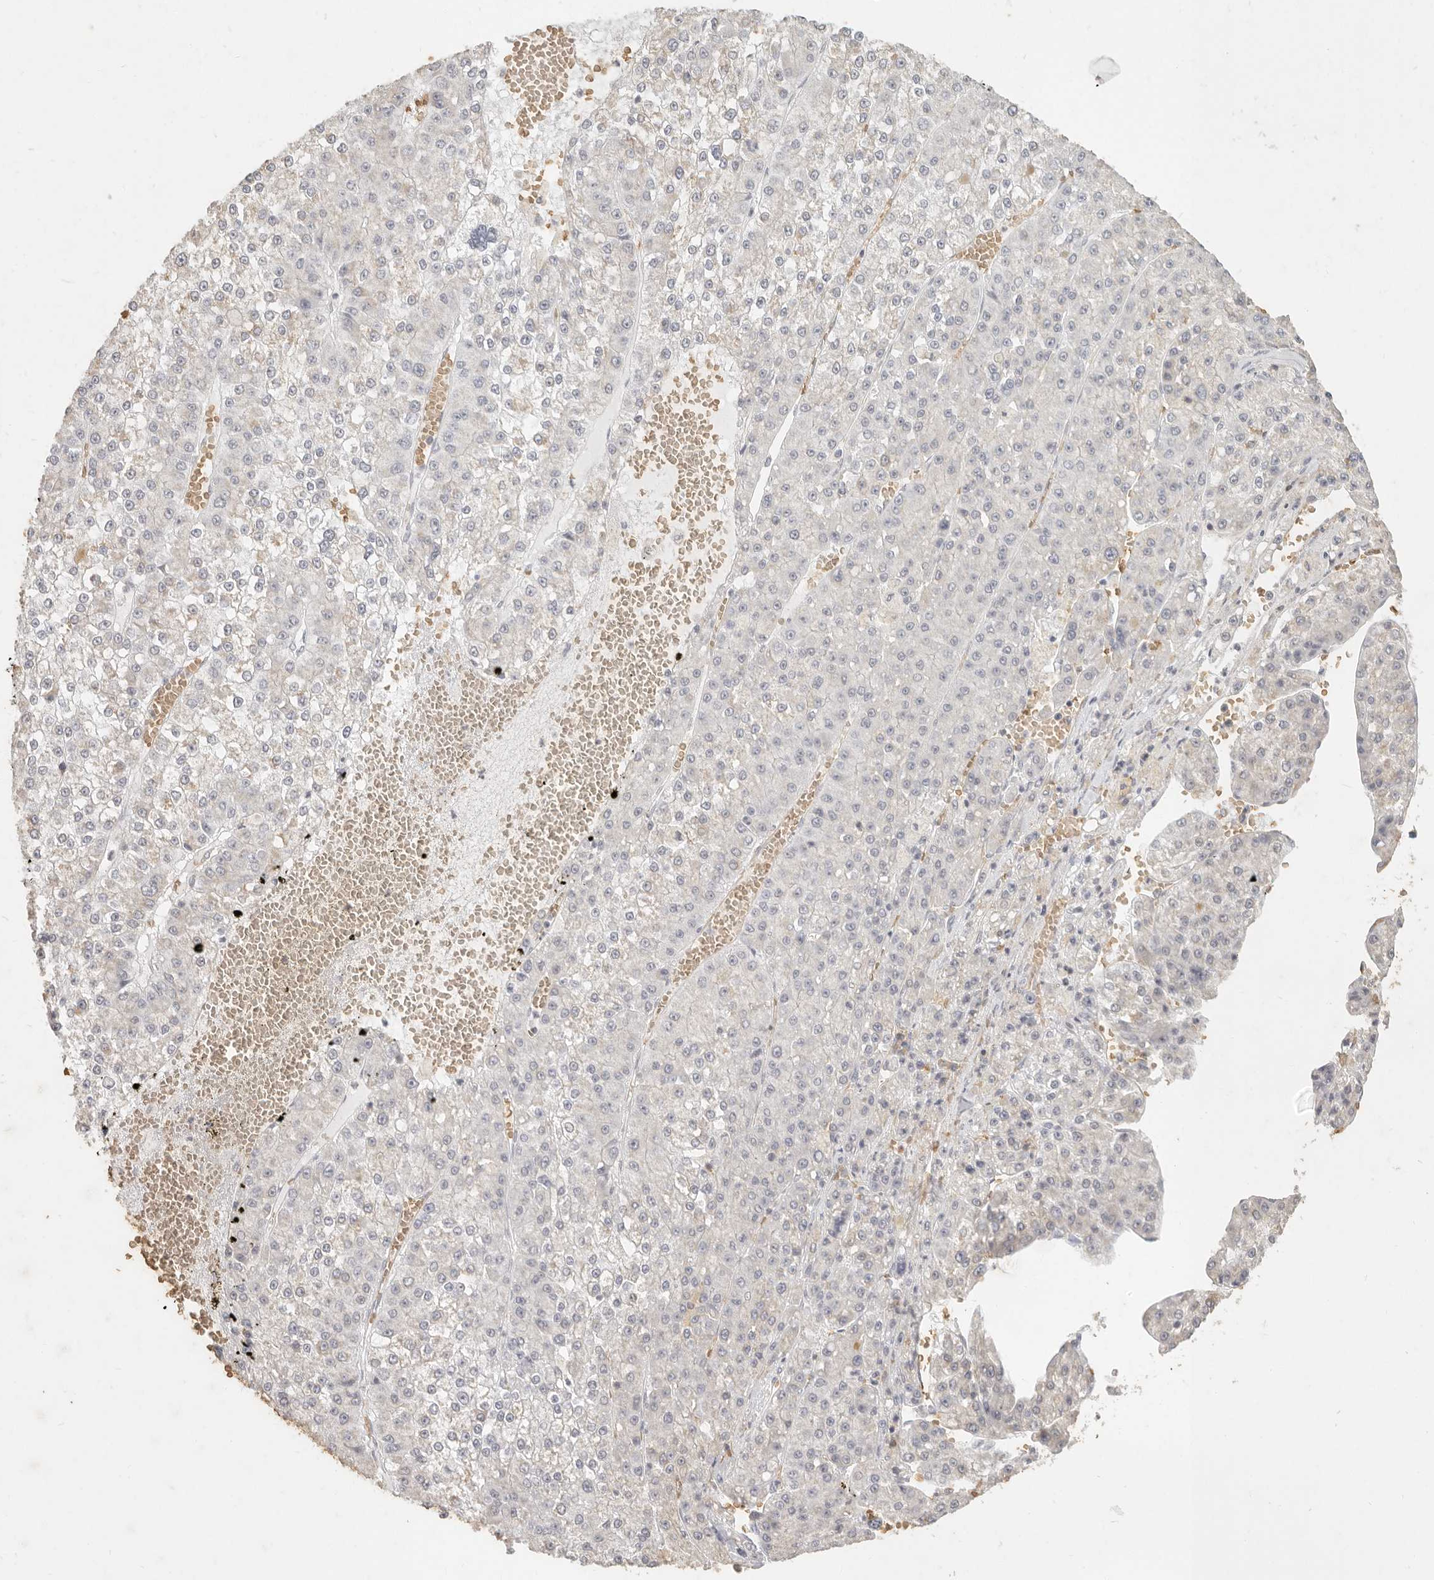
{"staining": {"intensity": "negative", "quantity": "none", "location": "none"}, "tissue": "liver cancer", "cell_type": "Tumor cells", "image_type": "cancer", "snomed": [{"axis": "morphology", "description": "Carcinoma, Hepatocellular, NOS"}, {"axis": "topography", "description": "Liver"}], "caption": "Tumor cells show no significant protein staining in hepatocellular carcinoma (liver). (Immunohistochemistry, brightfield microscopy, high magnification).", "gene": "NIBAN1", "patient": {"sex": "female", "age": 73}}